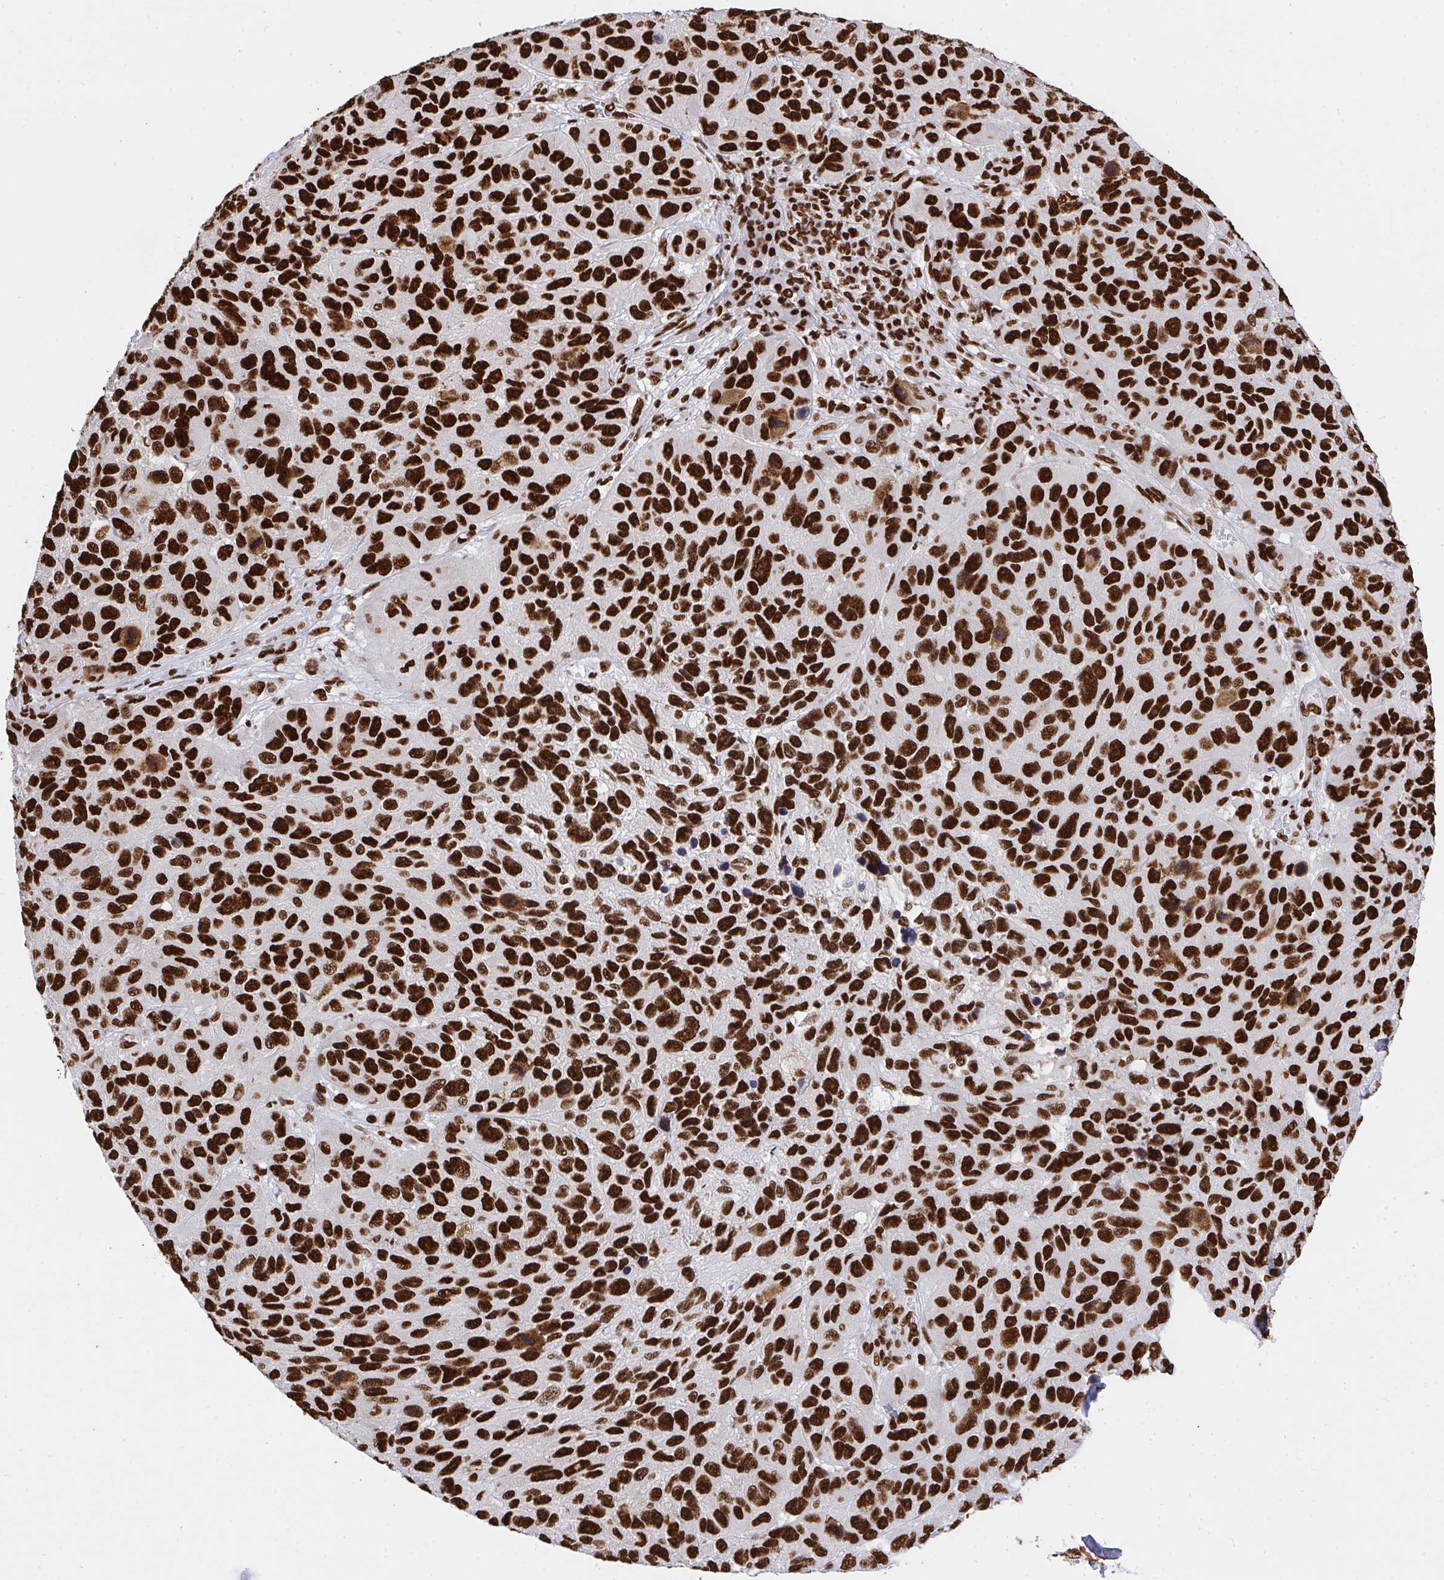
{"staining": {"intensity": "strong", "quantity": ">75%", "location": "nuclear"}, "tissue": "melanoma", "cell_type": "Tumor cells", "image_type": "cancer", "snomed": [{"axis": "morphology", "description": "Malignant melanoma, NOS"}, {"axis": "topography", "description": "Skin"}], "caption": "Melanoma tissue reveals strong nuclear positivity in about >75% of tumor cells", "gene": "HNRNPL", "patient": {"sex": "male", "age": 53}}